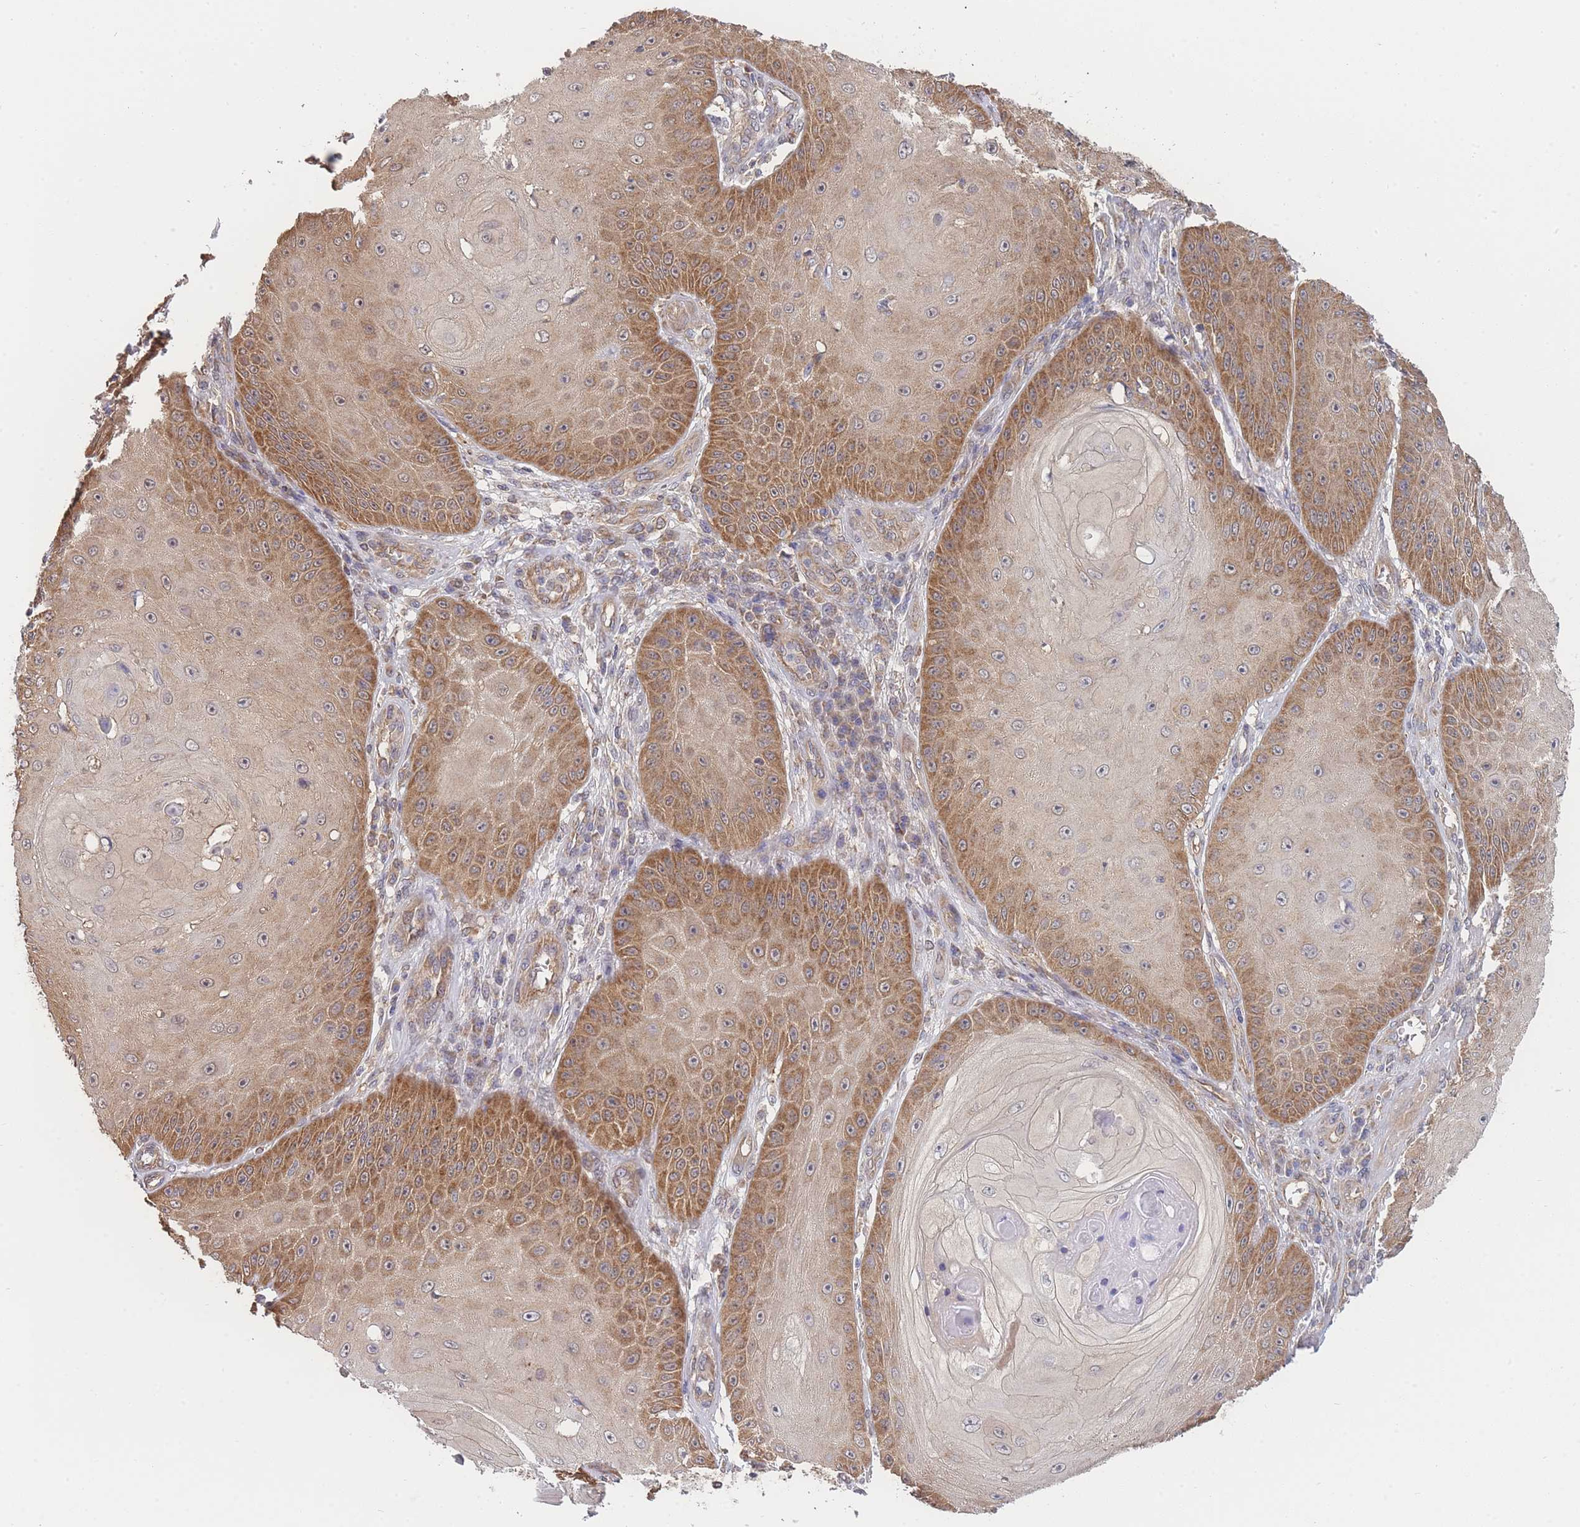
{"staining": {"intensity": "moderate", "quantity": ">75%", "location": "cytoplasmic/membranous"}, "tissue": "skin cancer", "cell_type": "Tumor cells", "image_type": "cancer", "snomed": [{"axis": "morphology", "description": "Squamous cell carcinoma, NOS"}, {"axis": "topography", "description": "Skin"}], "caption": "Tumor cells reveal moderate cytoplasmic/membranous staining in approximately >75% of cells in skin squamous cell carcinoma. (DAB IHC with brightfield microscopy, high magnification).", "gene": "MRPS18B", "patient": {"sex": "male", "age": 70}}